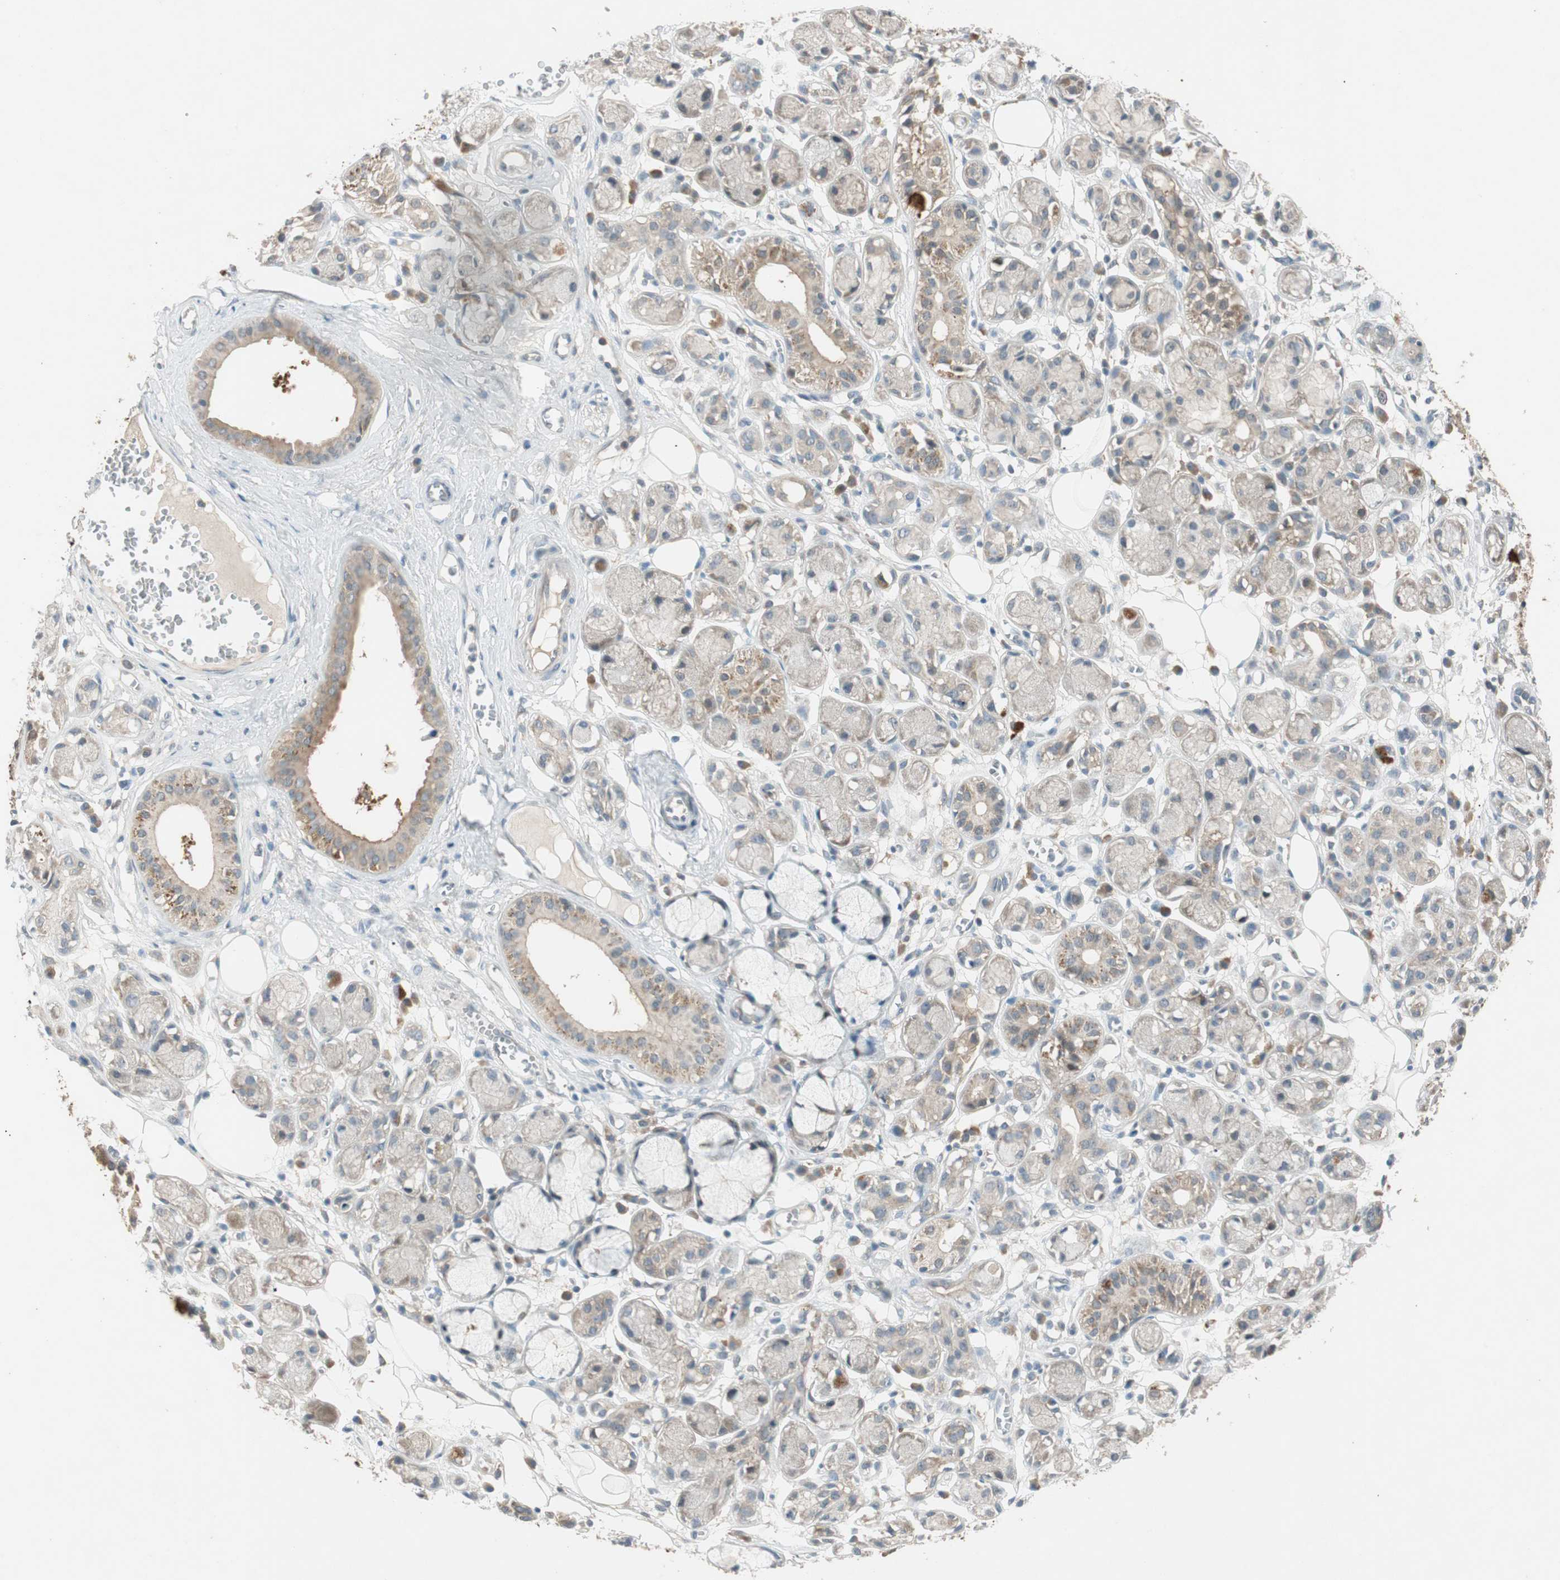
{"staining": {"intensity": "negative", "quantity": "none", "location": "none"}, "tissue": "adipose tissue", "cell_type": "Adipocytes", "image_type": "normal", "snomed": [{"axis": "morphology", "description": "Normal tissue, NOS"}, {"axis": "morphology", "description": "Inflammation, NOS"}, {"axis": "topography", "description": "Vascular tissue"}, {"axis": "topography", "description": "Salivary gland"}], "caption": "The histopathology image reveals no significant positivity in adipocytes of adipose tissue.", "gene": "NCLN", "patient": {"sex": "female", "age": 75}}